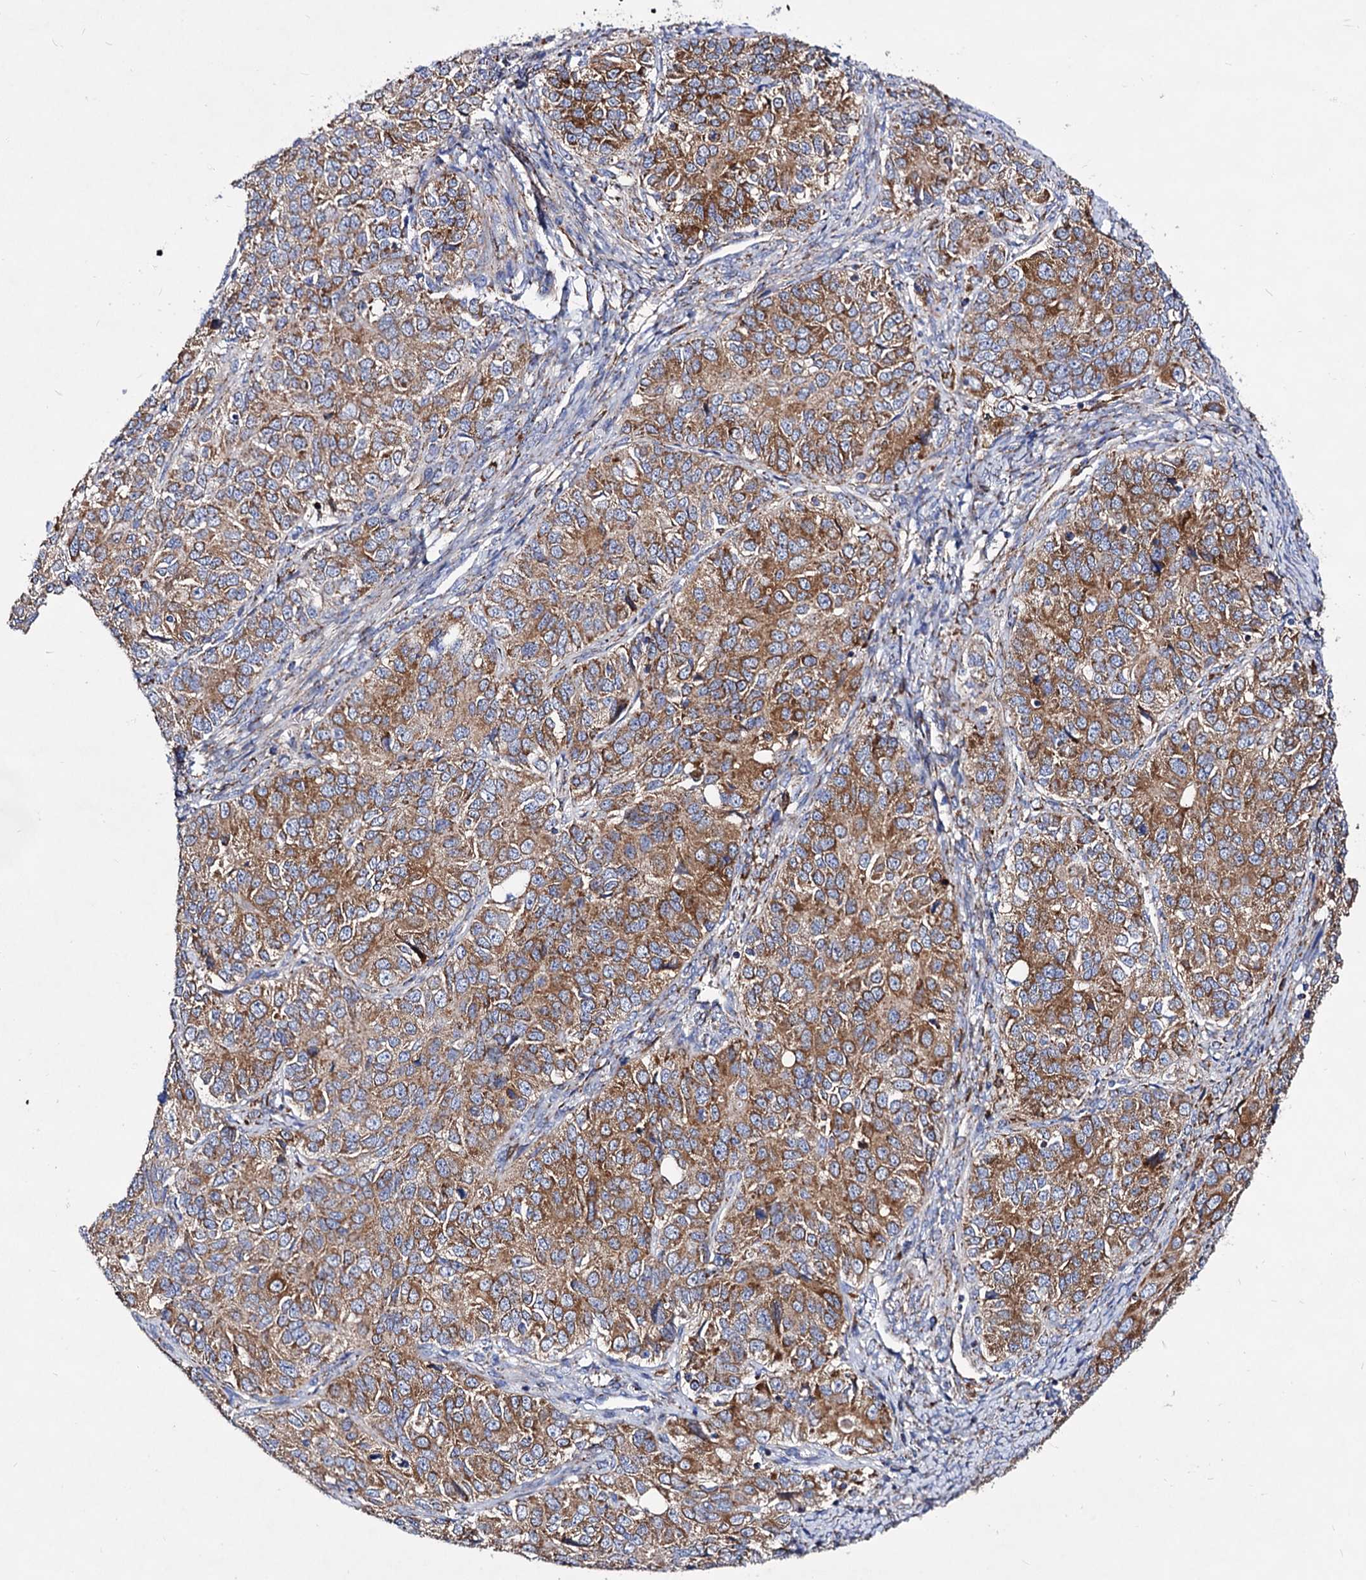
{"staining": {"intensity": "moderate", "quantity": ">75%", "location": "cytoplasmic/membranous"}, "tissue": "ovarian cancer", "cell_type": "Tumor cells", "image_type": "cancer", "snomed": [{"axis": "morphology", "description": "Carcinoma, endometroid"}, {"axis": "topography", "description": "Ovary"}], "caption": "DAB (3,3'-diaminobenzidine) immunohistochemical staining of ovarian endometroid carcinoma displays moderate cytoplasmic/membranous protein positivity in approximately >75% of tumor cells.", "gene": "ACAD9", "patient": {"sex": "female", "age": 51}}